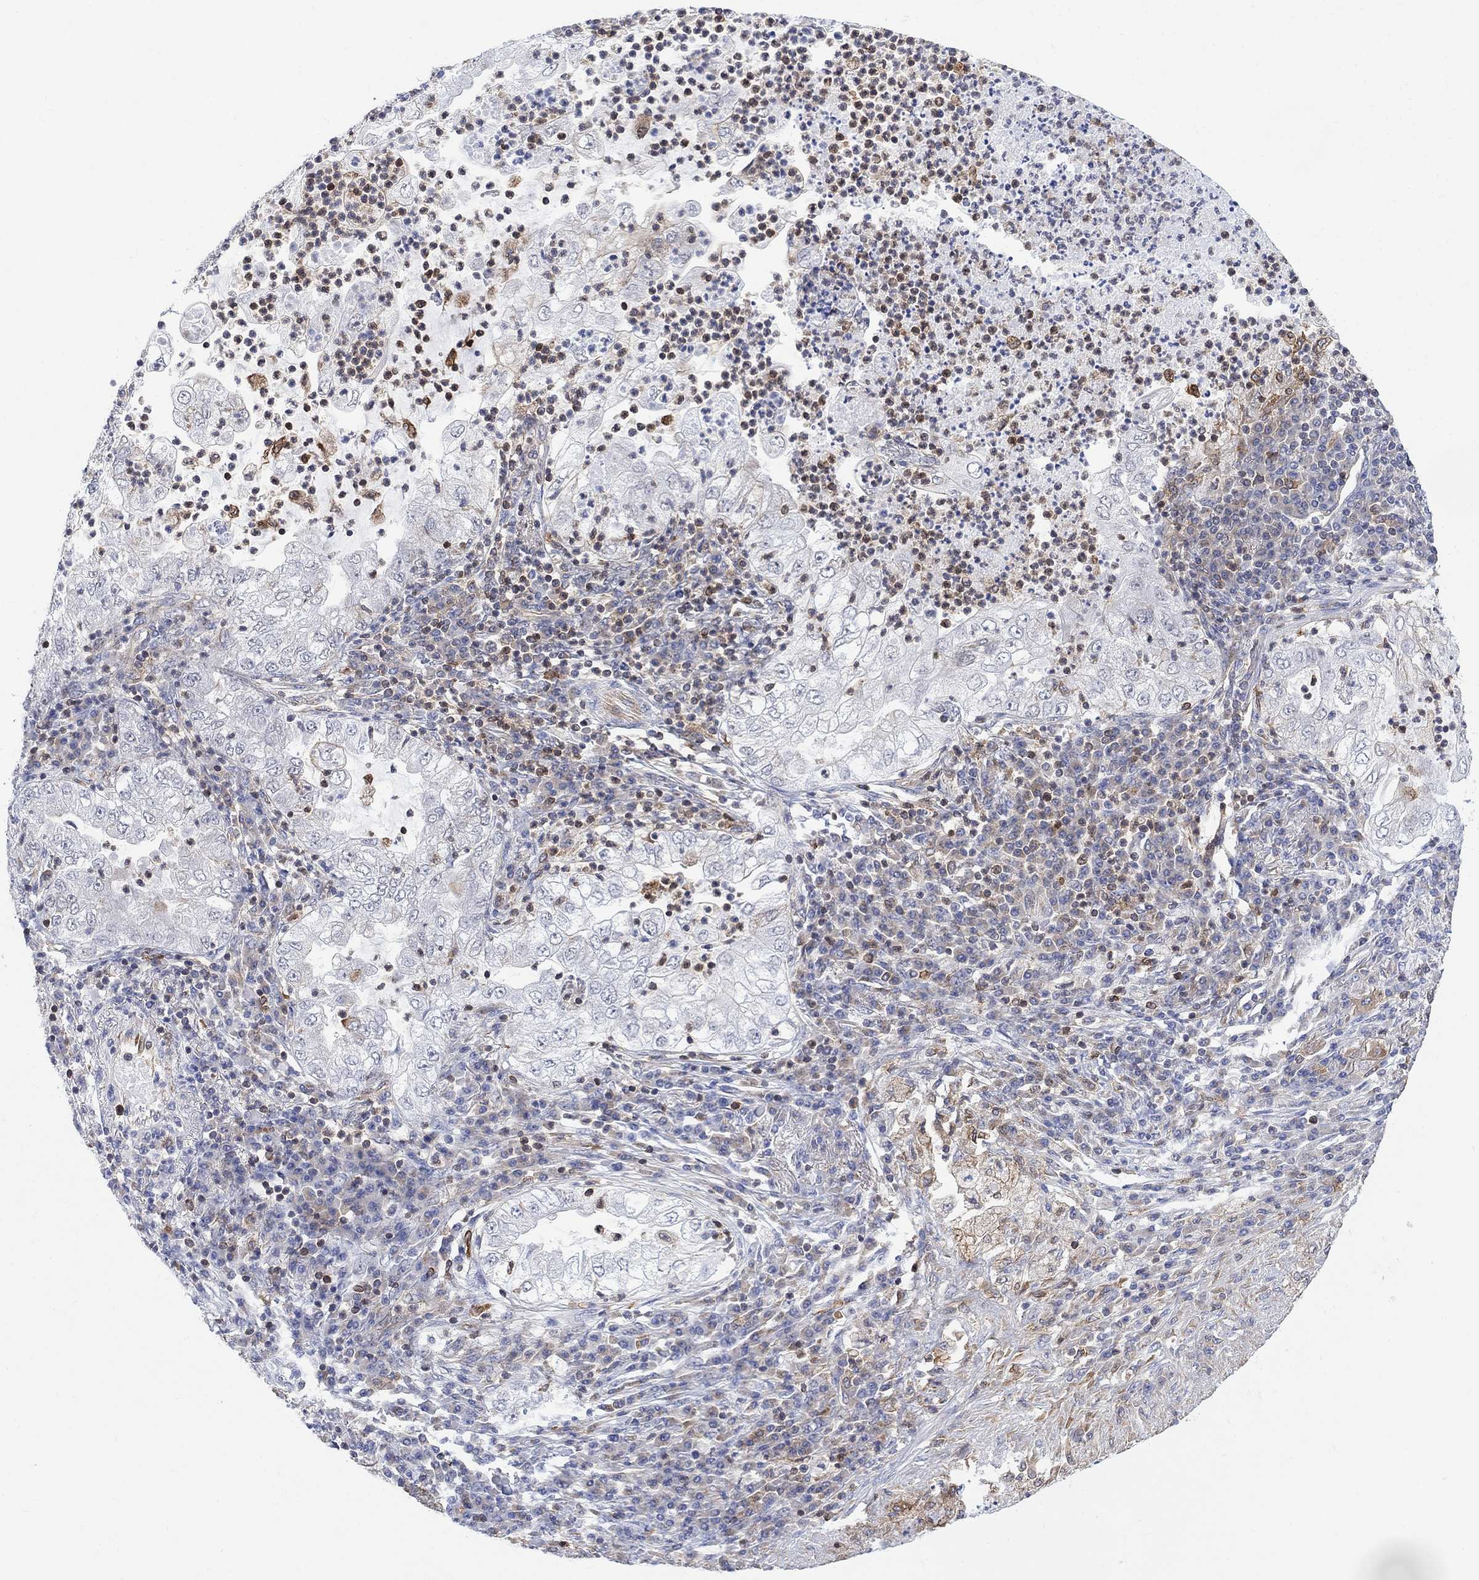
{"staining": {"intensity": "negative", "quantity": "none", "location": "none"}, "tissue": "lung cancer", "cell_type": "Tumor cells", "image_type": "cancer", "snomed": [{"axis": "morphology", "description": "Adenocarcinoma, NOS"}, {"axis": "topography", "description": "Lung"}], "caption": "There is no significant staining in tumor cells of lung cancer.", "gene": "GBP5", "patient": {"sex": "female", "age": 73}}